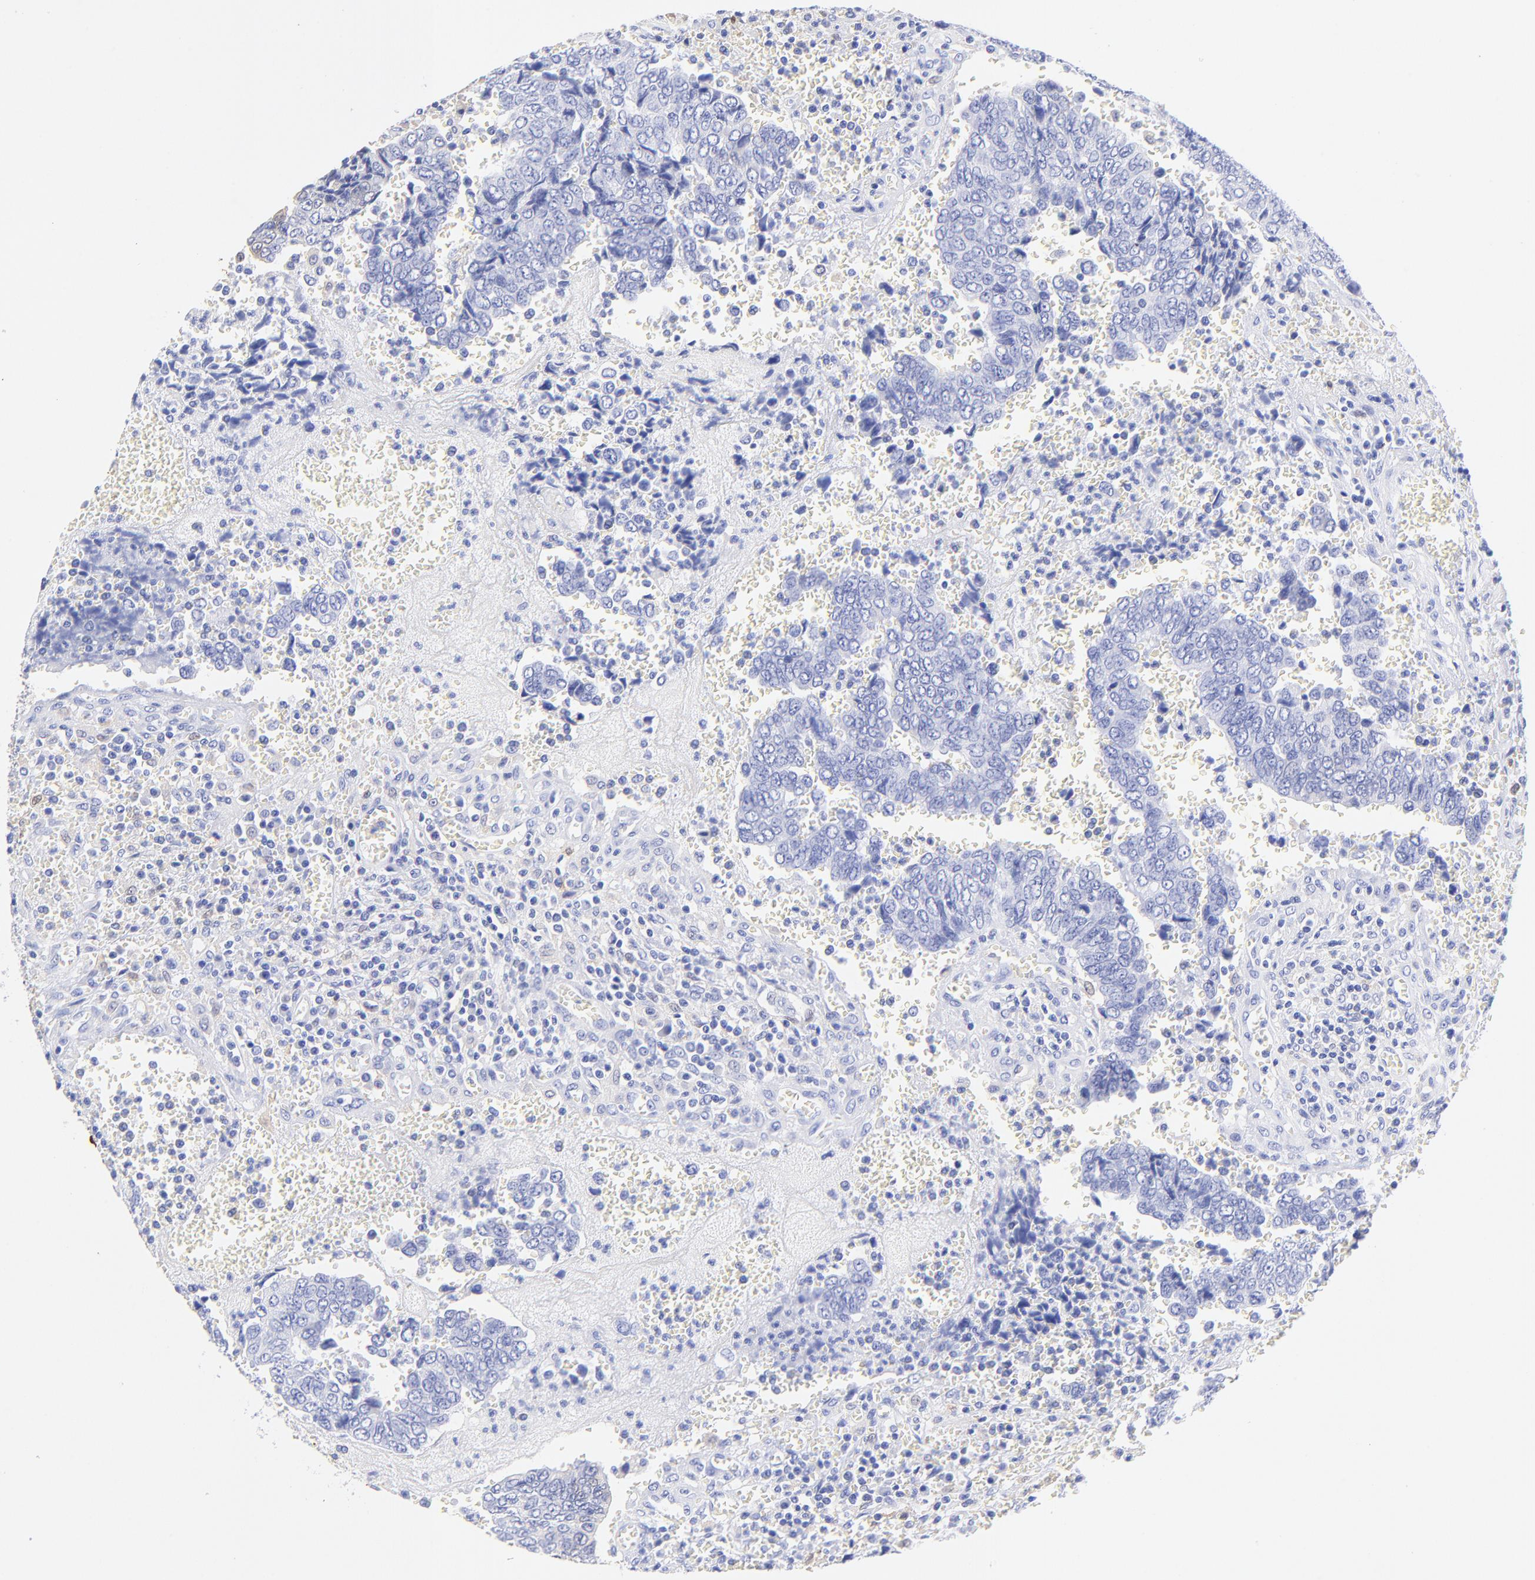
{"staining": {"intensity": "negative", "quantity": "none", "location": "none"}, "tissue": "urothelial cancer", "cell_type": "Tumor cells", "image_type": "cancer", "snomed": [{"axis": "morphology", "description": "Urothelial carcinoma, High grade"}, {"axis": "topography", "description": "Urinary bladder"}], "caption": "The micrograph displays no staining of tumor cells in urothelial cancer.", "gene": "ALDH1A1", "patient": {"sex": "male", "age": 86}}